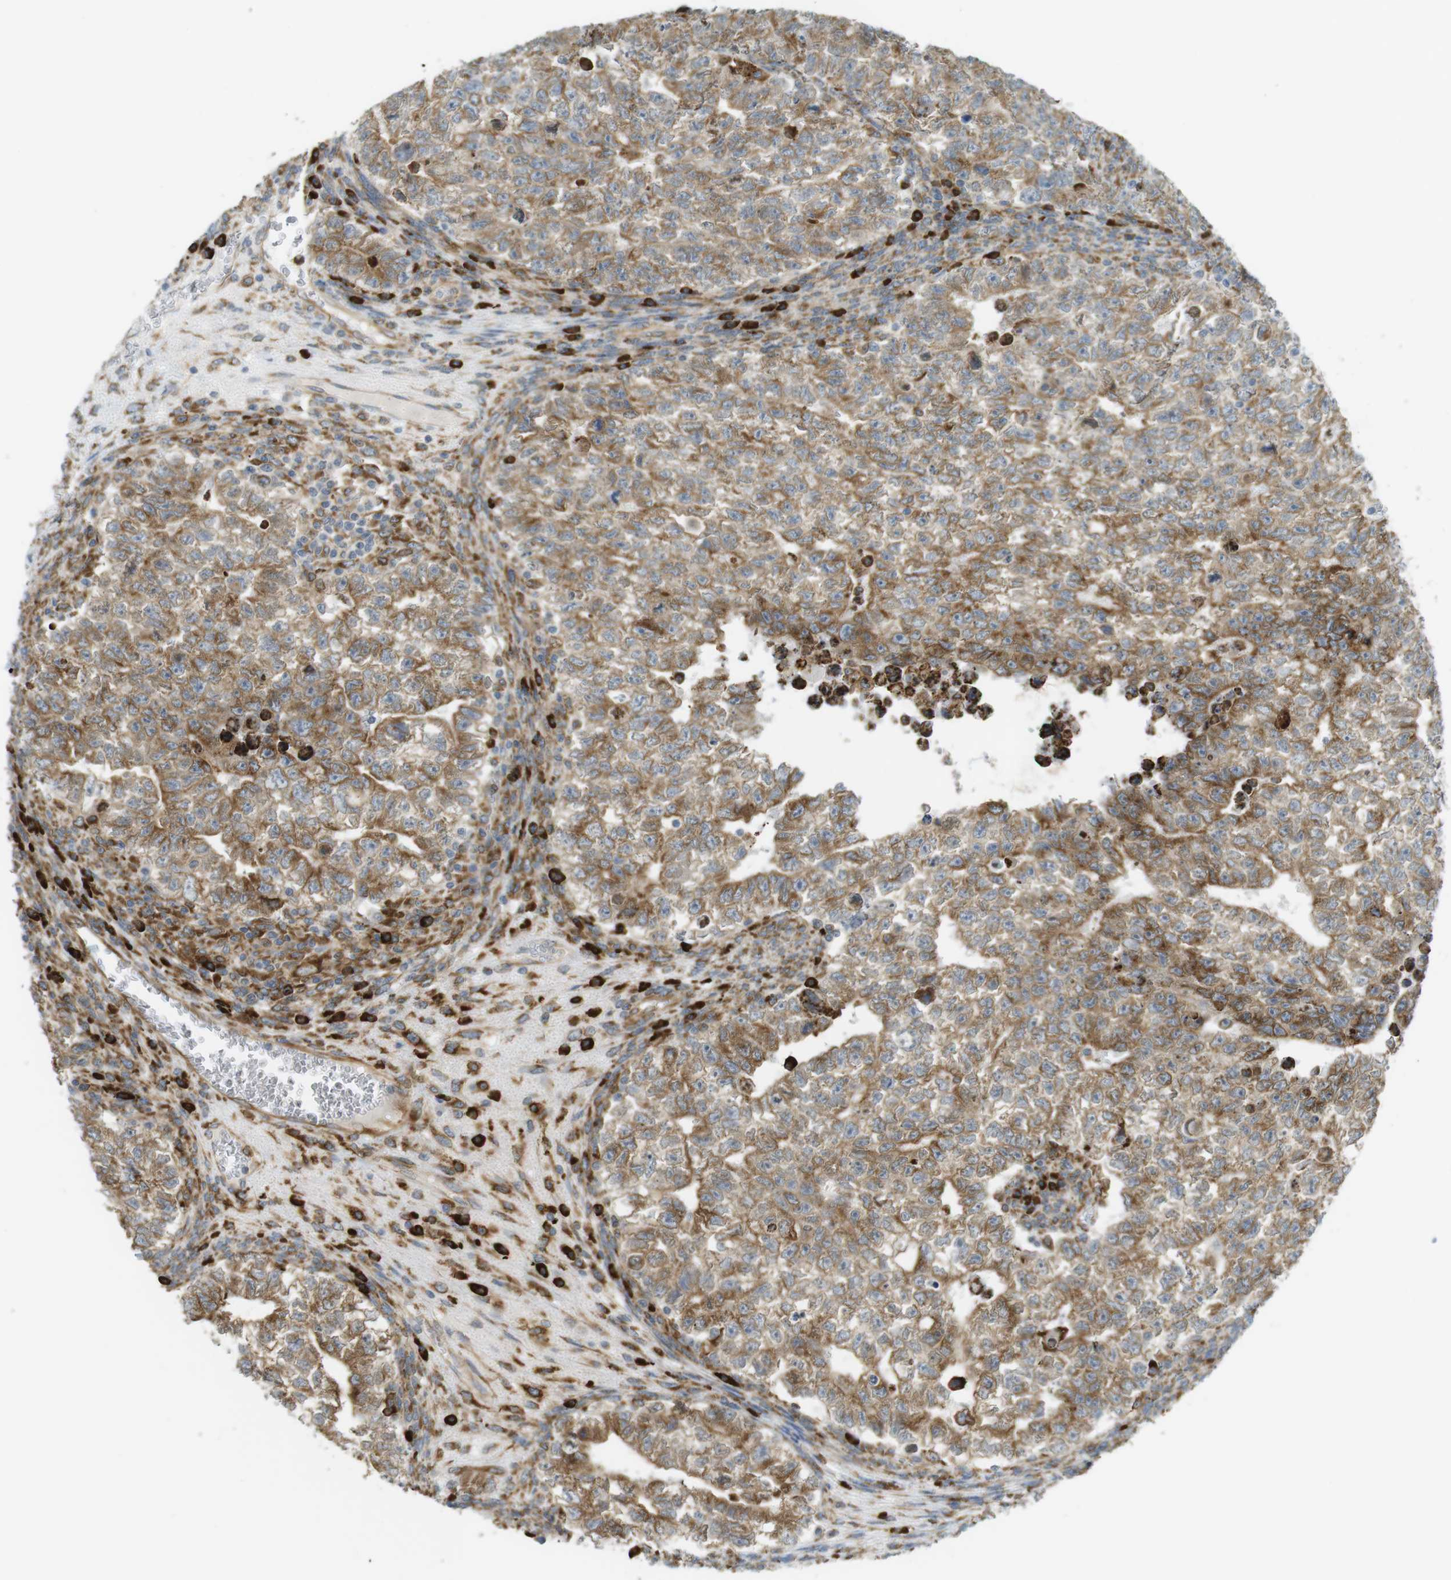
{"staining": {"intensity": "moderate", "quantity": ">75%", "location": "cytoplasmic/membranous"}, "tissue": "testis cancer", "cell_type": "Tumor cells", "image_type": "cancer", "snomed": [{"axis": "morphology", "description": "Seminoma, NOS"}, {"axis": "morphology", "description": "Carcinoma, Embryonal, NOS"}, {"axis": "topography", "description": "Testis"}], "caption": "Testis cancer (embryonal carcinoma) stained with a protein marker reveals moderate staining in tumor cells.", "gene": "MBOAT2", "patient": {"sex": "male", "age": 38}}